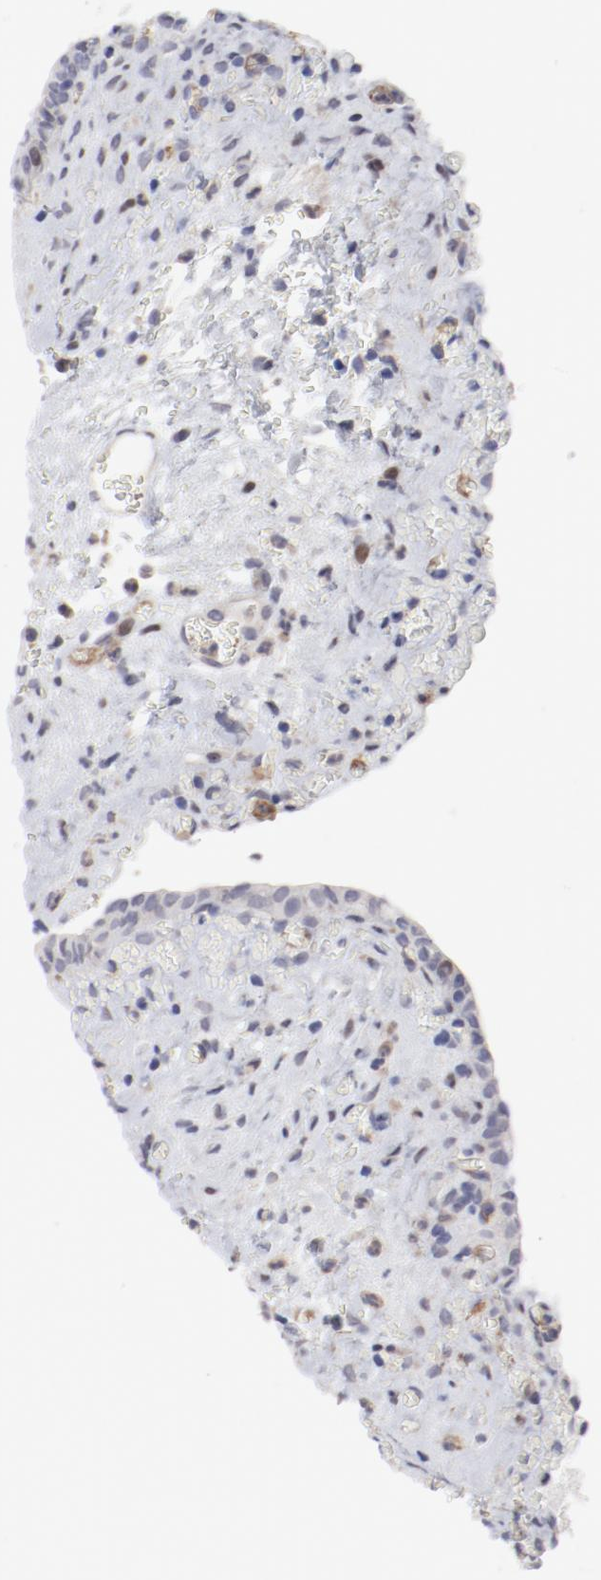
{"staining": {"intensity": "negative", "quantity": "none", "location": "none"}, "tissue": "urinary bladder", "cell_type": "Urothelial cells", "image_type": "normal", "snomed": [{"axis": "morphology", "description": "Normal tissue, NOS"}, {"axis": "morphology", "description": "Dysplasia, NOS"}, {"axis": "topography", "description": "Urinary bladder"}], "caption": "DAB immunohistochemical staining of unremarkable human urinary bladder displays no significant positivity in urothelial cells.", "gene": "FSCB", "patient": {"sex": "male", "age": 35}}